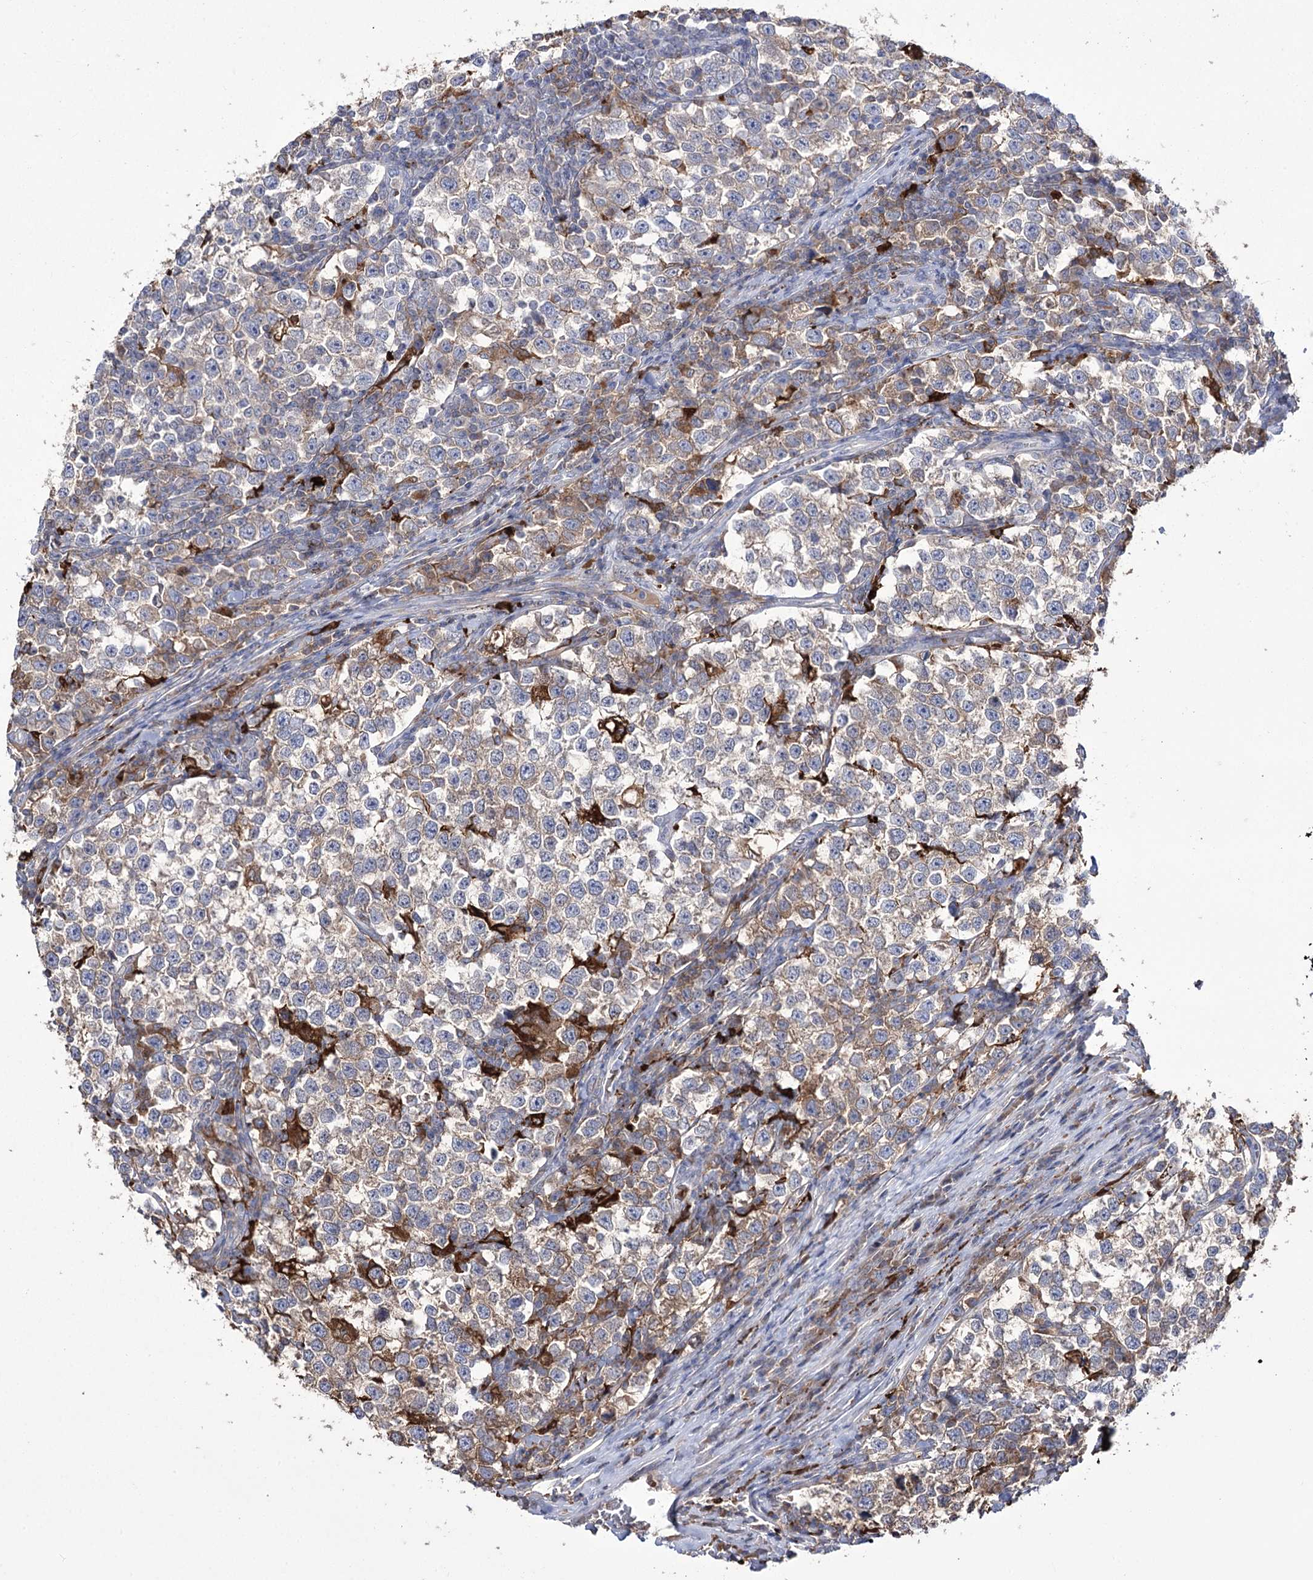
{"staining": {"intensity": "weak", "quantity": "25%-75%", "location": "cytoplasmic/membranous"}, "tissue": "testis cancer", "cell_type": "Tumor cells", "image_type": "cancer", "snomed": [{"axis": "morphology", "description": "Normal tissue, NOS"}, {"axis": "morphology", "description": "Seminoma, NOS"}, {"axis": "topography", "description": "Testis"}], "caption": "IHC image of neoplastic tissue: human seminoma (testis) stained using immunohistochemistry (IHC) reveals low levels of weak protein expression localized specifically in the cytoplasmic/membranous of tumor cells, appearing as a cytoplasmic/membranous brown color.", "gene": "ZNF622", "patient": {"sex": "male", "age": 43}}